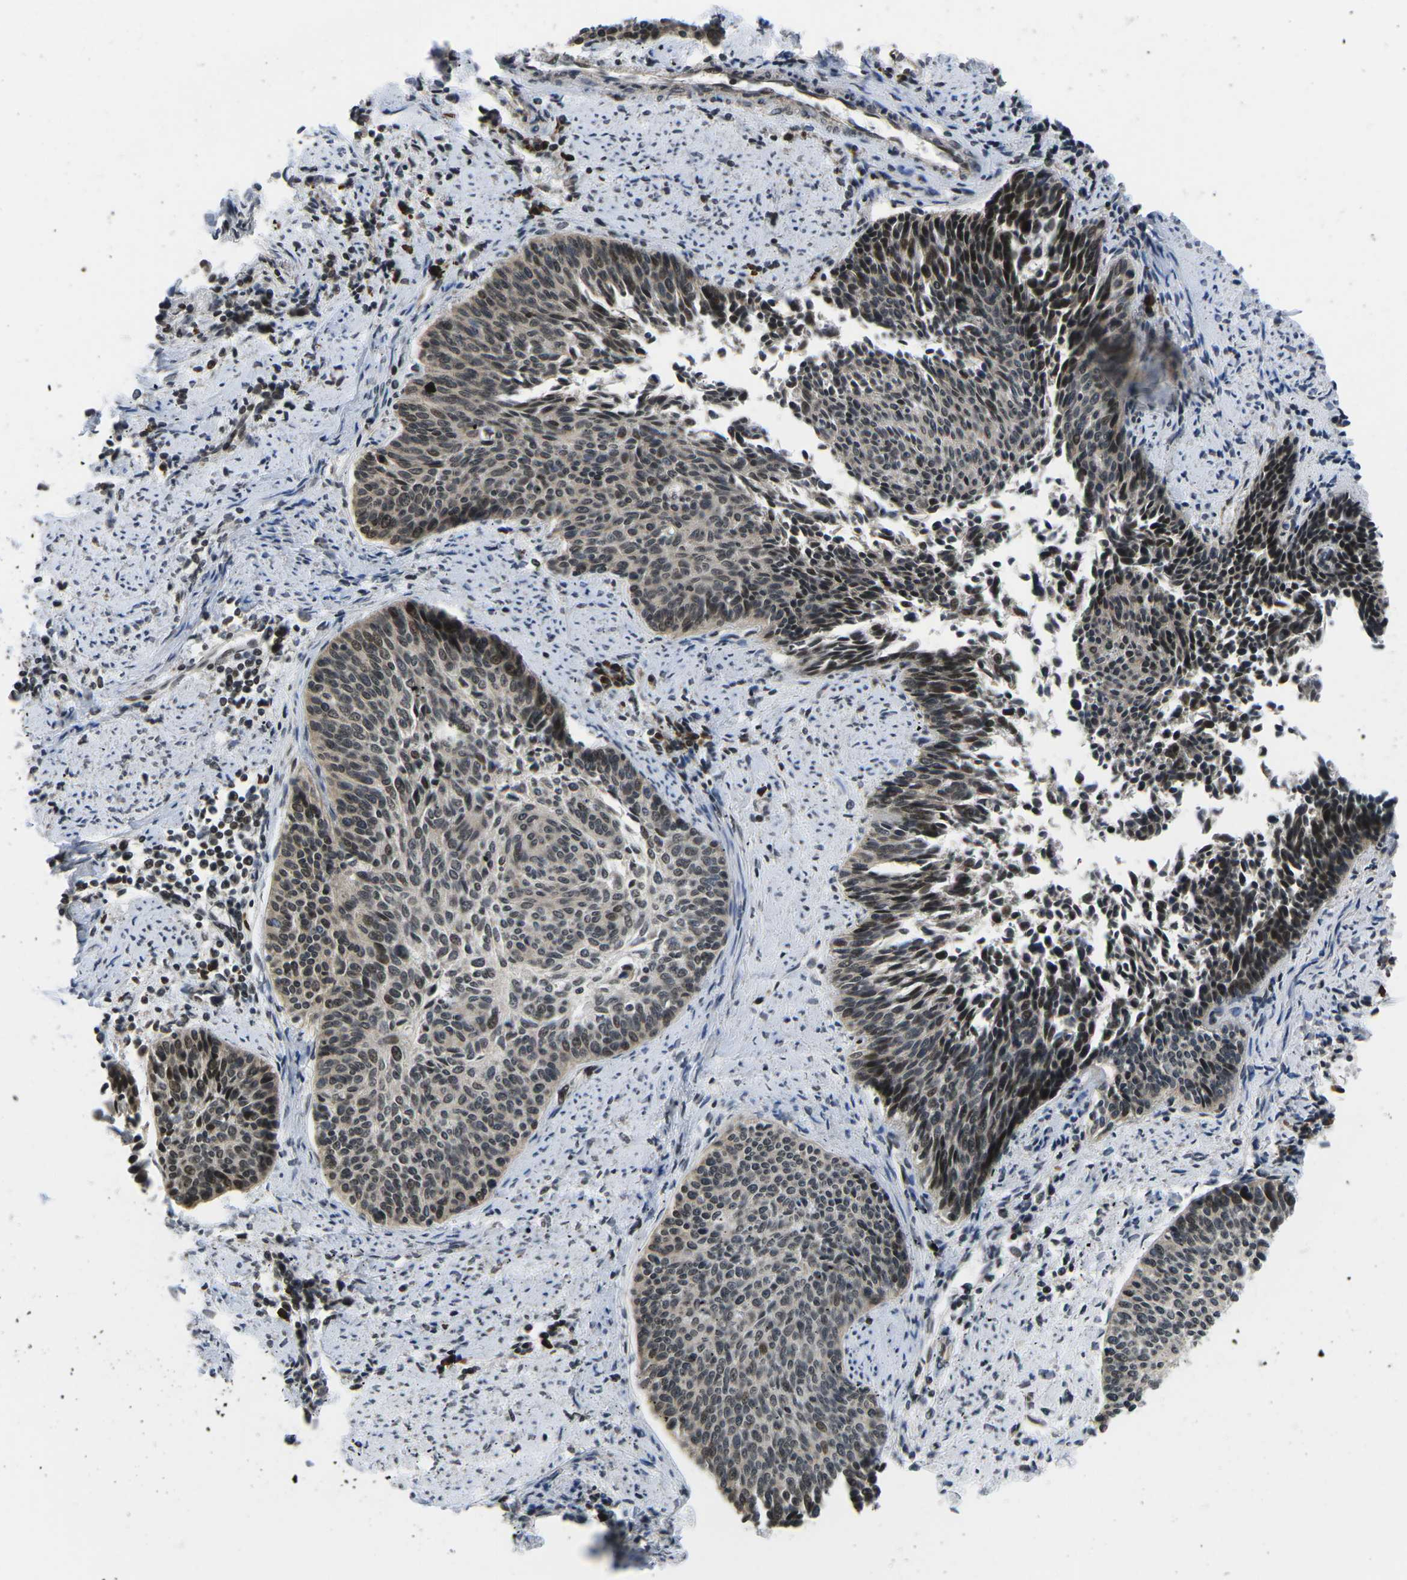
{"staining": {"intensity": "moderate", "quantity": ">75%", "location": "nuclear"}, "tissue": "cervical cancer", "cell_type": "Tumor cells", "image_type": "cancer", "snomed": [{"axis": "morphology", "description": "Squamous cell carcinoma, NOS"}, {"axis": "topography", "description": "Cervix"}], "caption": "Squamous cell carcinoma (cervical) stained with immunohistochemistry (IHC) displays moderate nuclear expression in about >75% of tumor cells.", "gene": "CCNE1", "patient": {"sex": "female", "age": 55}}